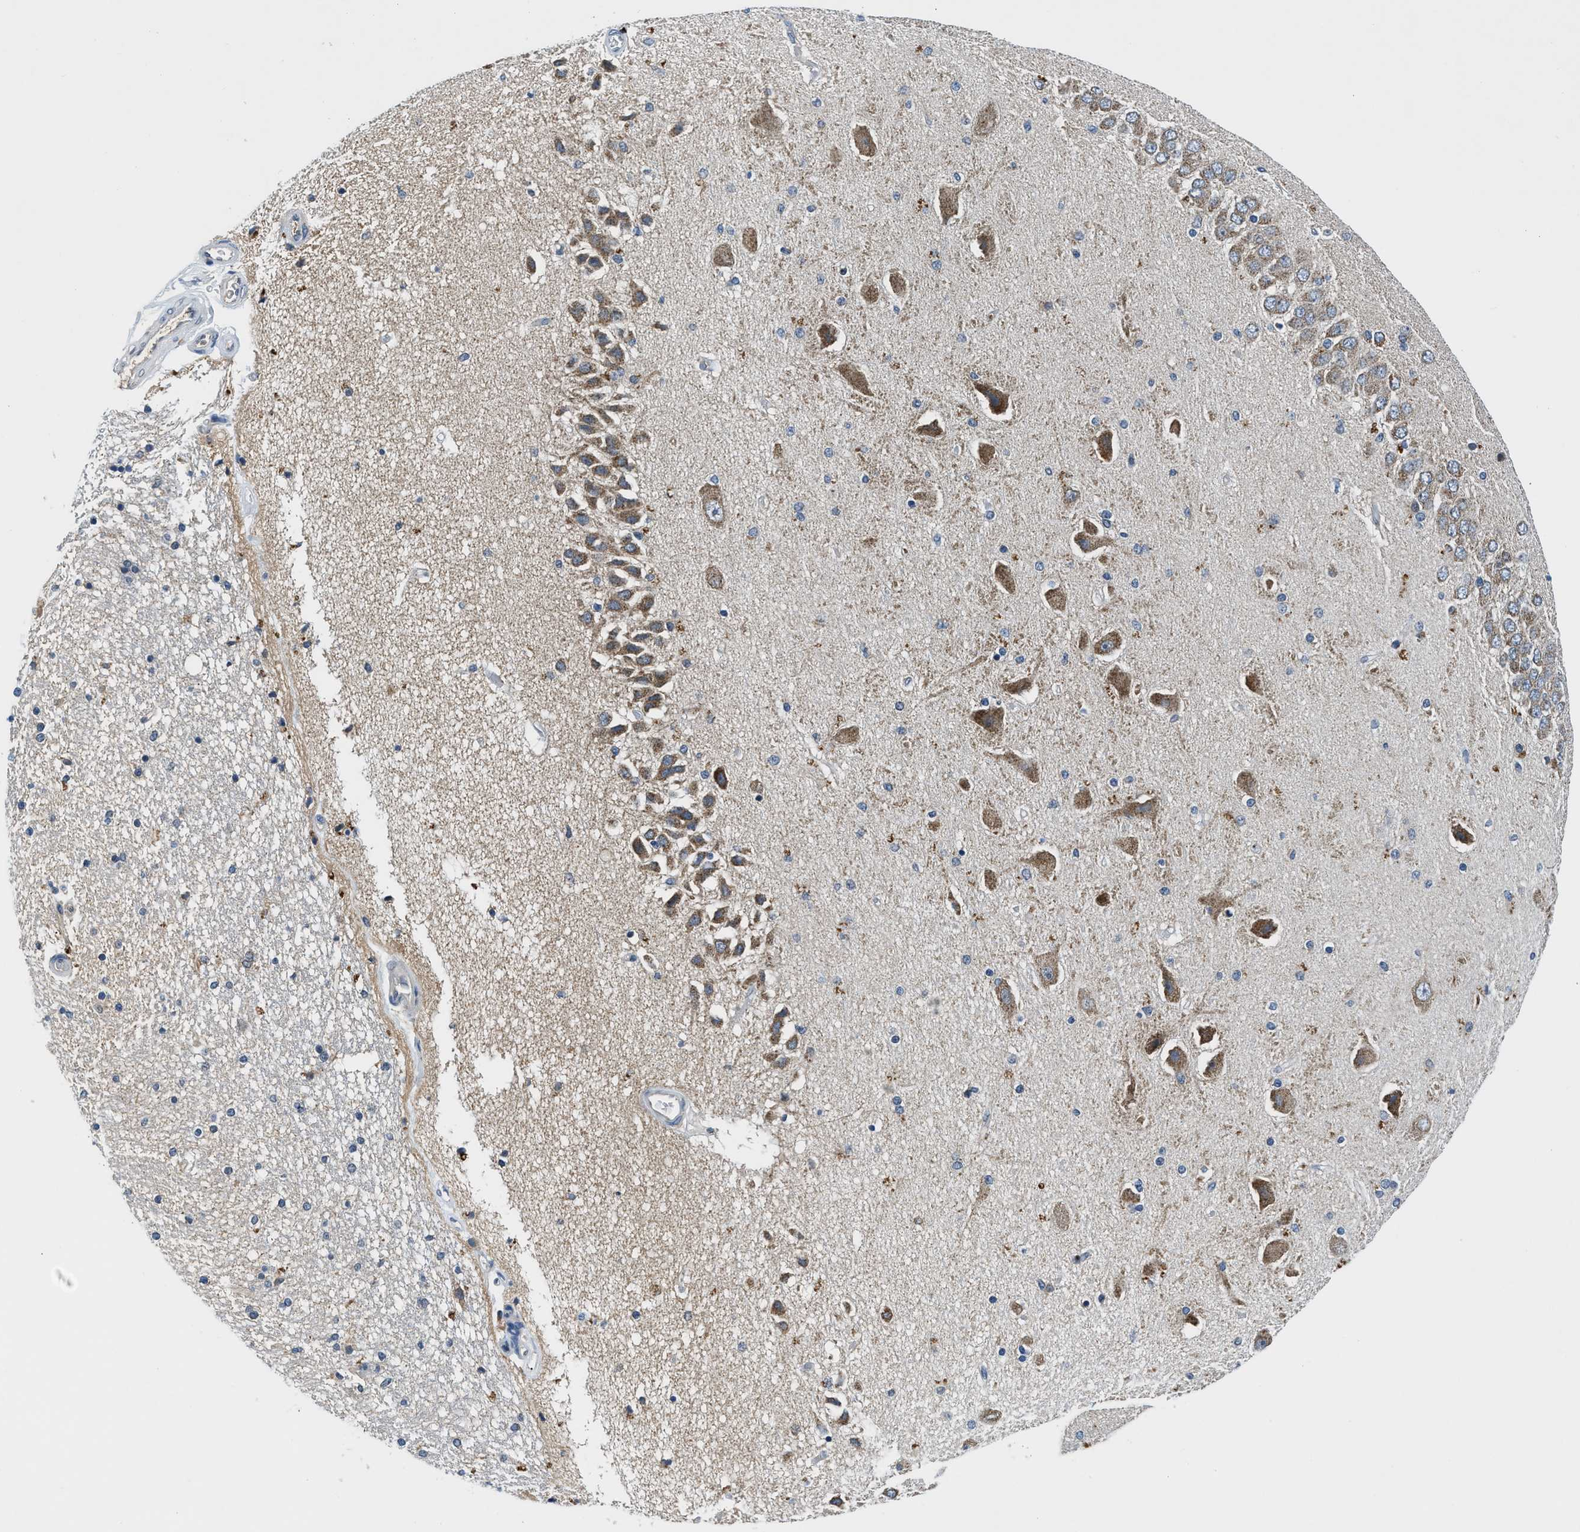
{"staining": {"intensity": "negative", "quantity": "none", "location": "none"}, "tissue": "hippocampus", "cell_type": "Glial cells", "image_type": "normal", "snomed": [{"axis": "morphology", "description": "Normal tissue, NOS"}, {"axis": "topography", "description": "Hippocampus"}], "caption": "Immunohistochemistry of benign human hippocampus exhibits no staining in glial cells. The staining was performed using DAB to visualize the protein expression in brown, while the nuclei were stained in blue with hematoxylin (Magnification: 20x).", "gene": "PAFAH2", "patient": {"sex": "female", "age": 54}}